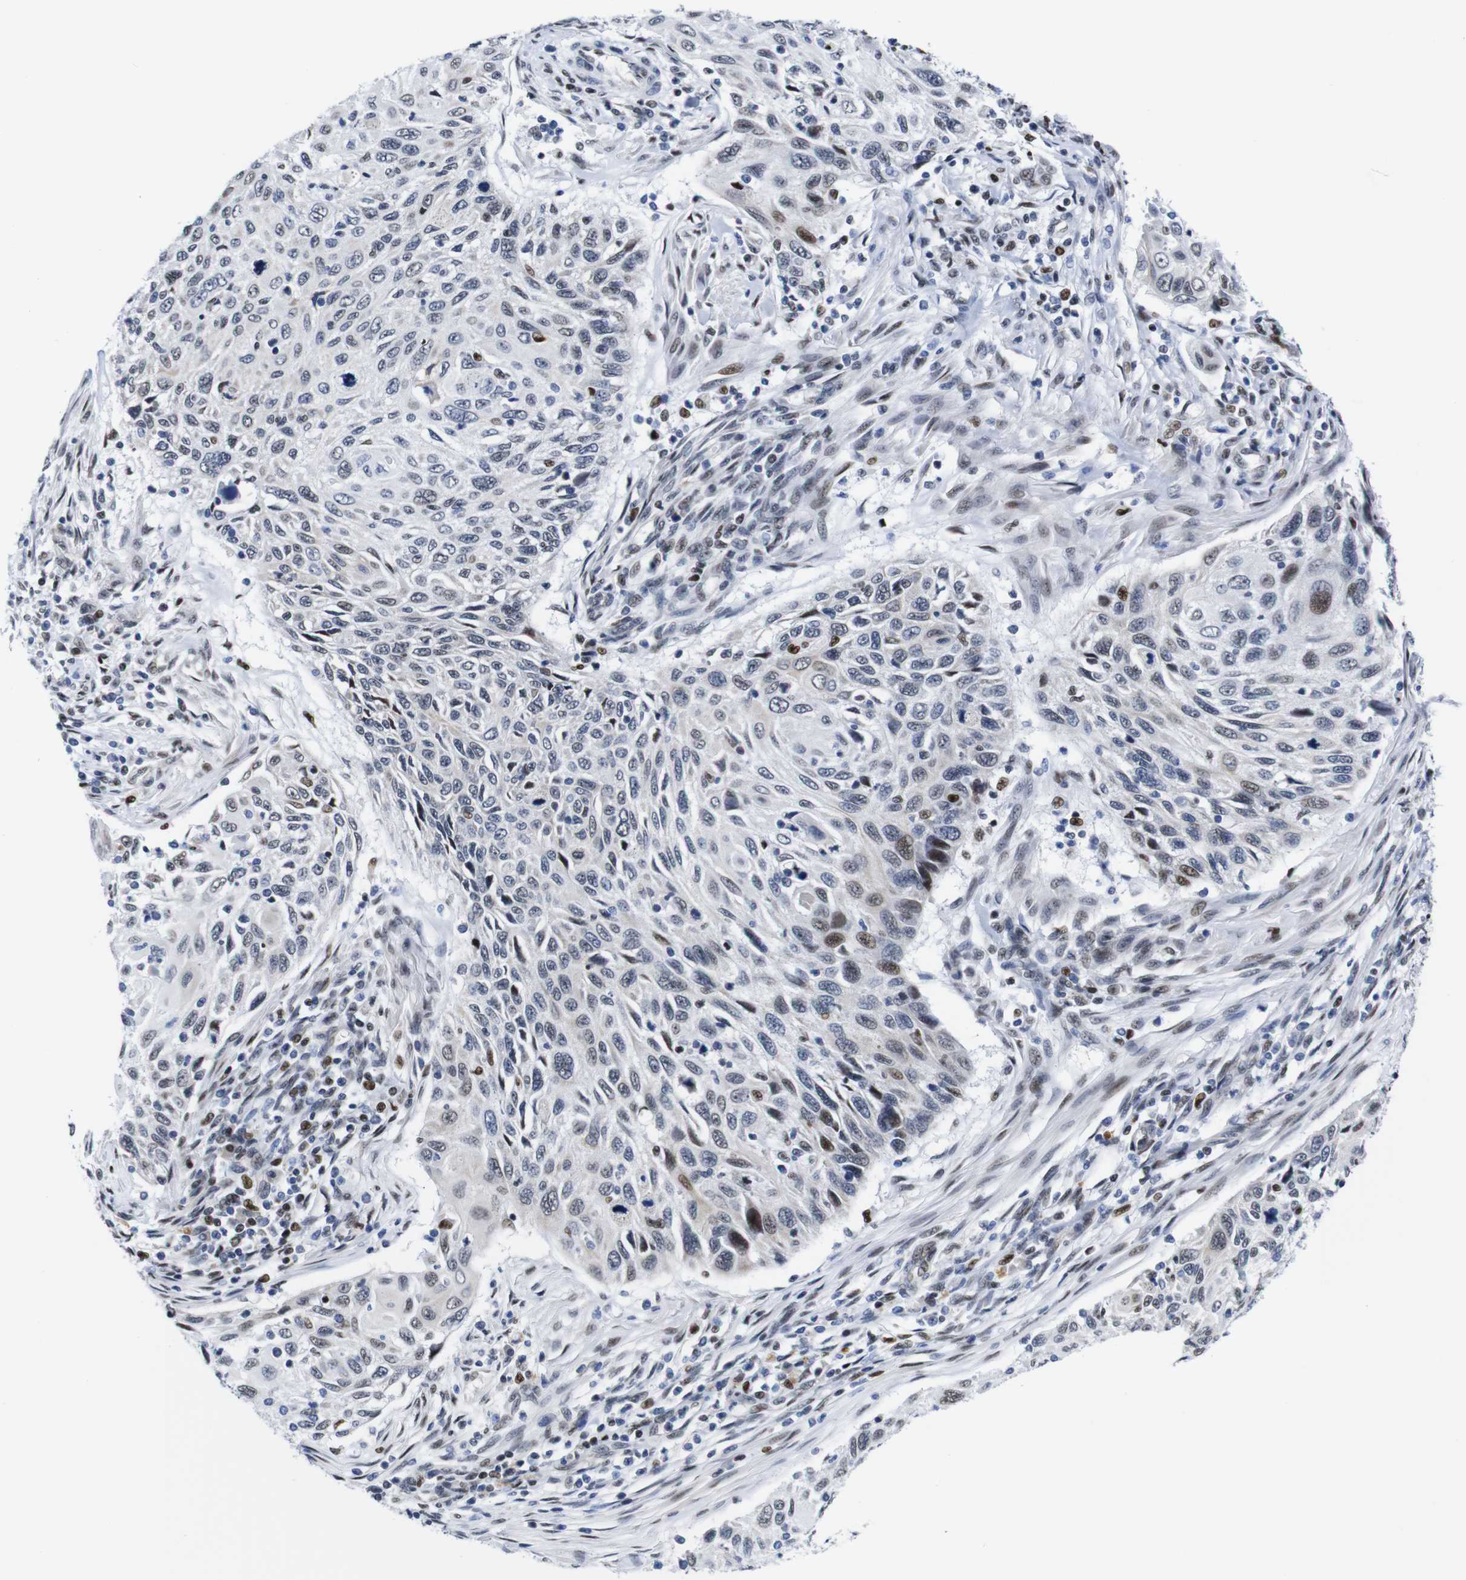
{"staining": {"intensity": "moderate", "quantity": "<25%", "location": "nuclear"}, "tissue": "cervical cancer", "cell_type": "Tumor cells", "image_type": "cancer", "snomed": [{"axis": "morphology", "description": "Squamous cell carcinoma, NOS"}, {"axis": "topography", "description": "Cervix"}], "caption": "Moderate nuclear protein positivity is present in approximately <25% of tumor cells in cervical cancer.", "gene": "GATA6", "patient": {"sex": "female", "age": 70}}